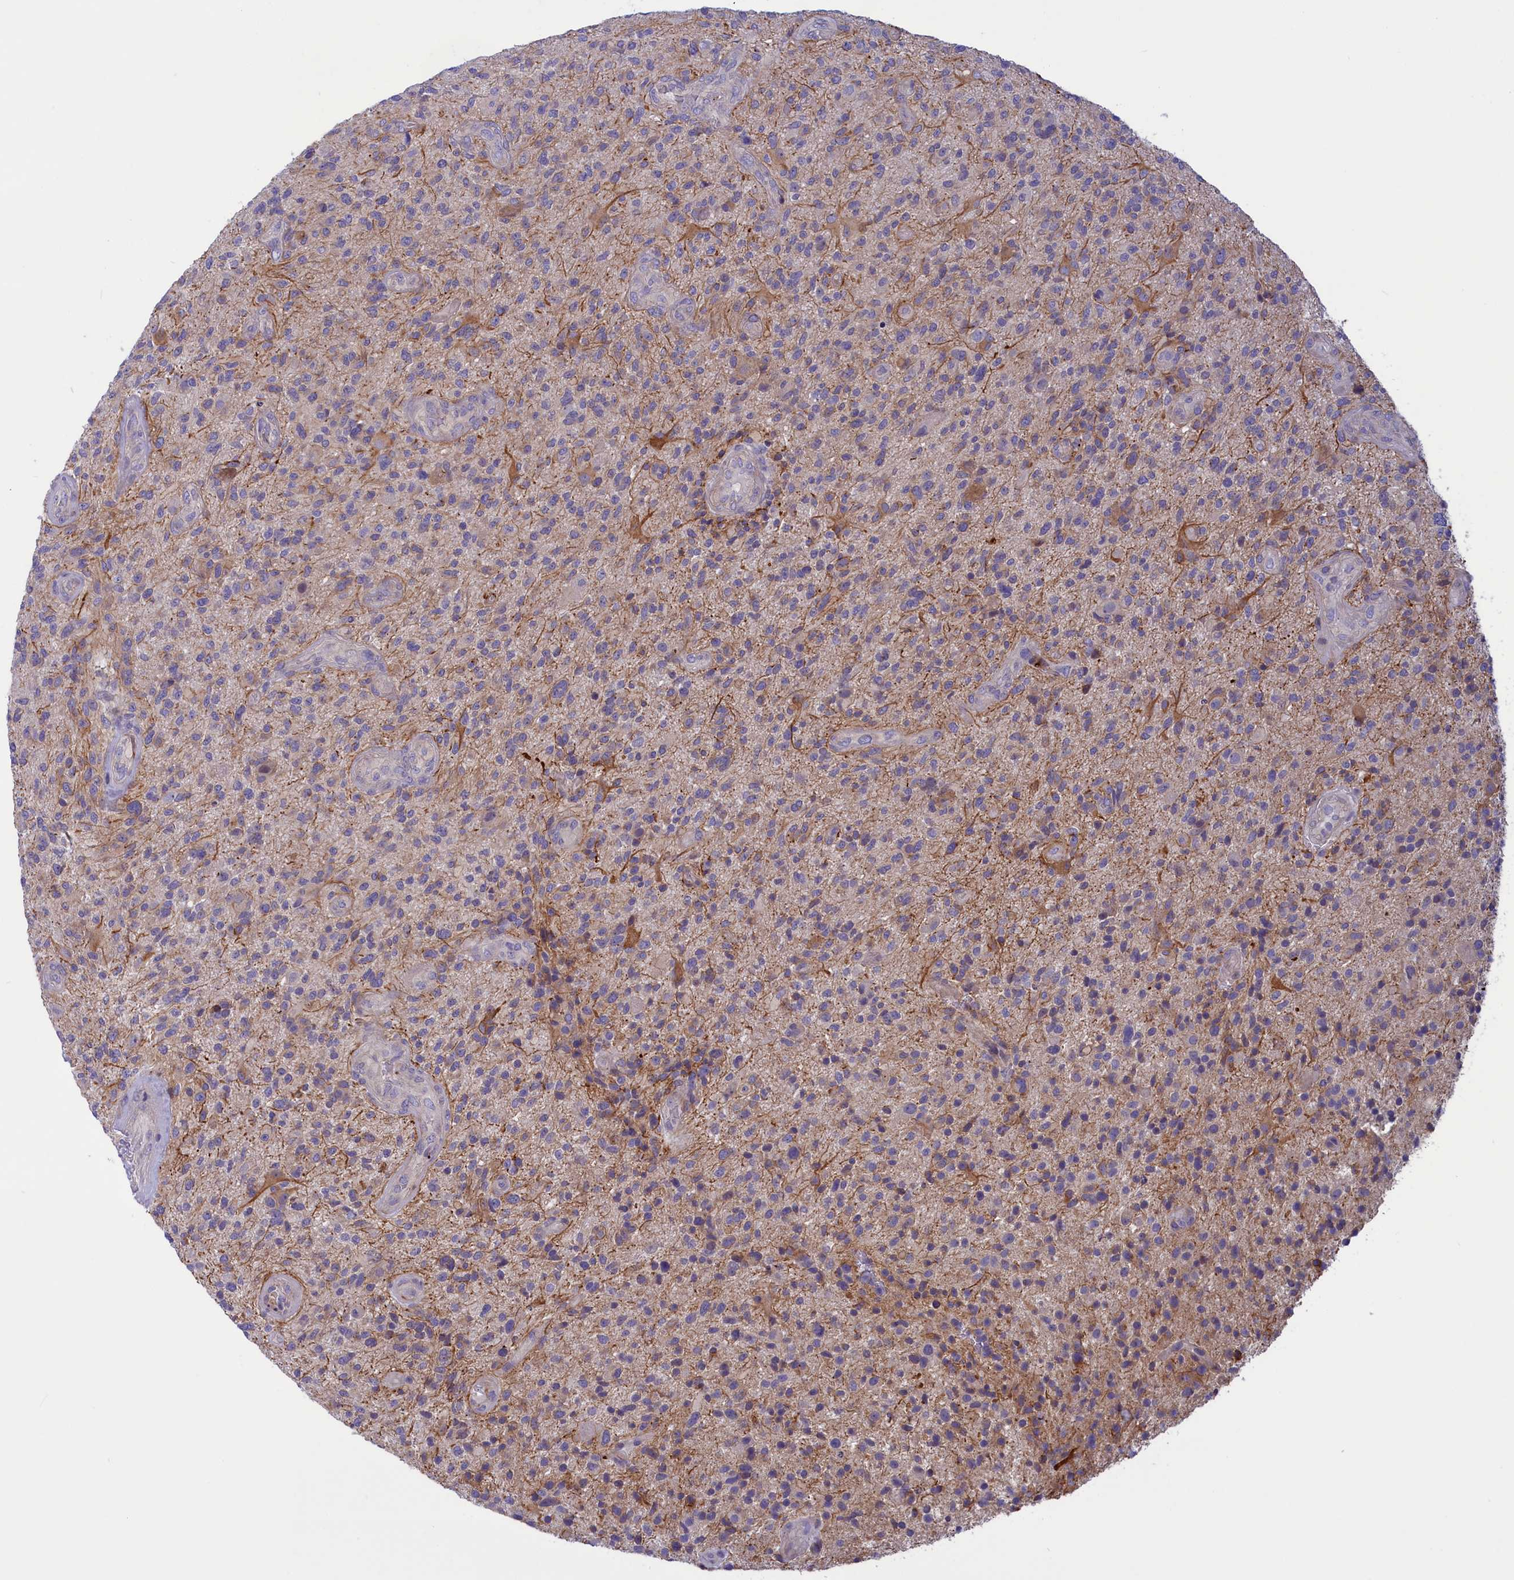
{"staining": {"intensity": "negative", "quantity": "none", "location": "none"}, "tissue": "glioma", "cell_type": "Tumor cells", "image_type": "cancer", "snomed": [{"axis": "morphology", "description": "Glioma, malignant, High grade"}, {"axis": "topography", "description": "Brain"}], "caption": "There is no significant expression in tumor cells of glioma.", "gene": "CORO2A", "patient": {"sex": "male", "age": 47}}